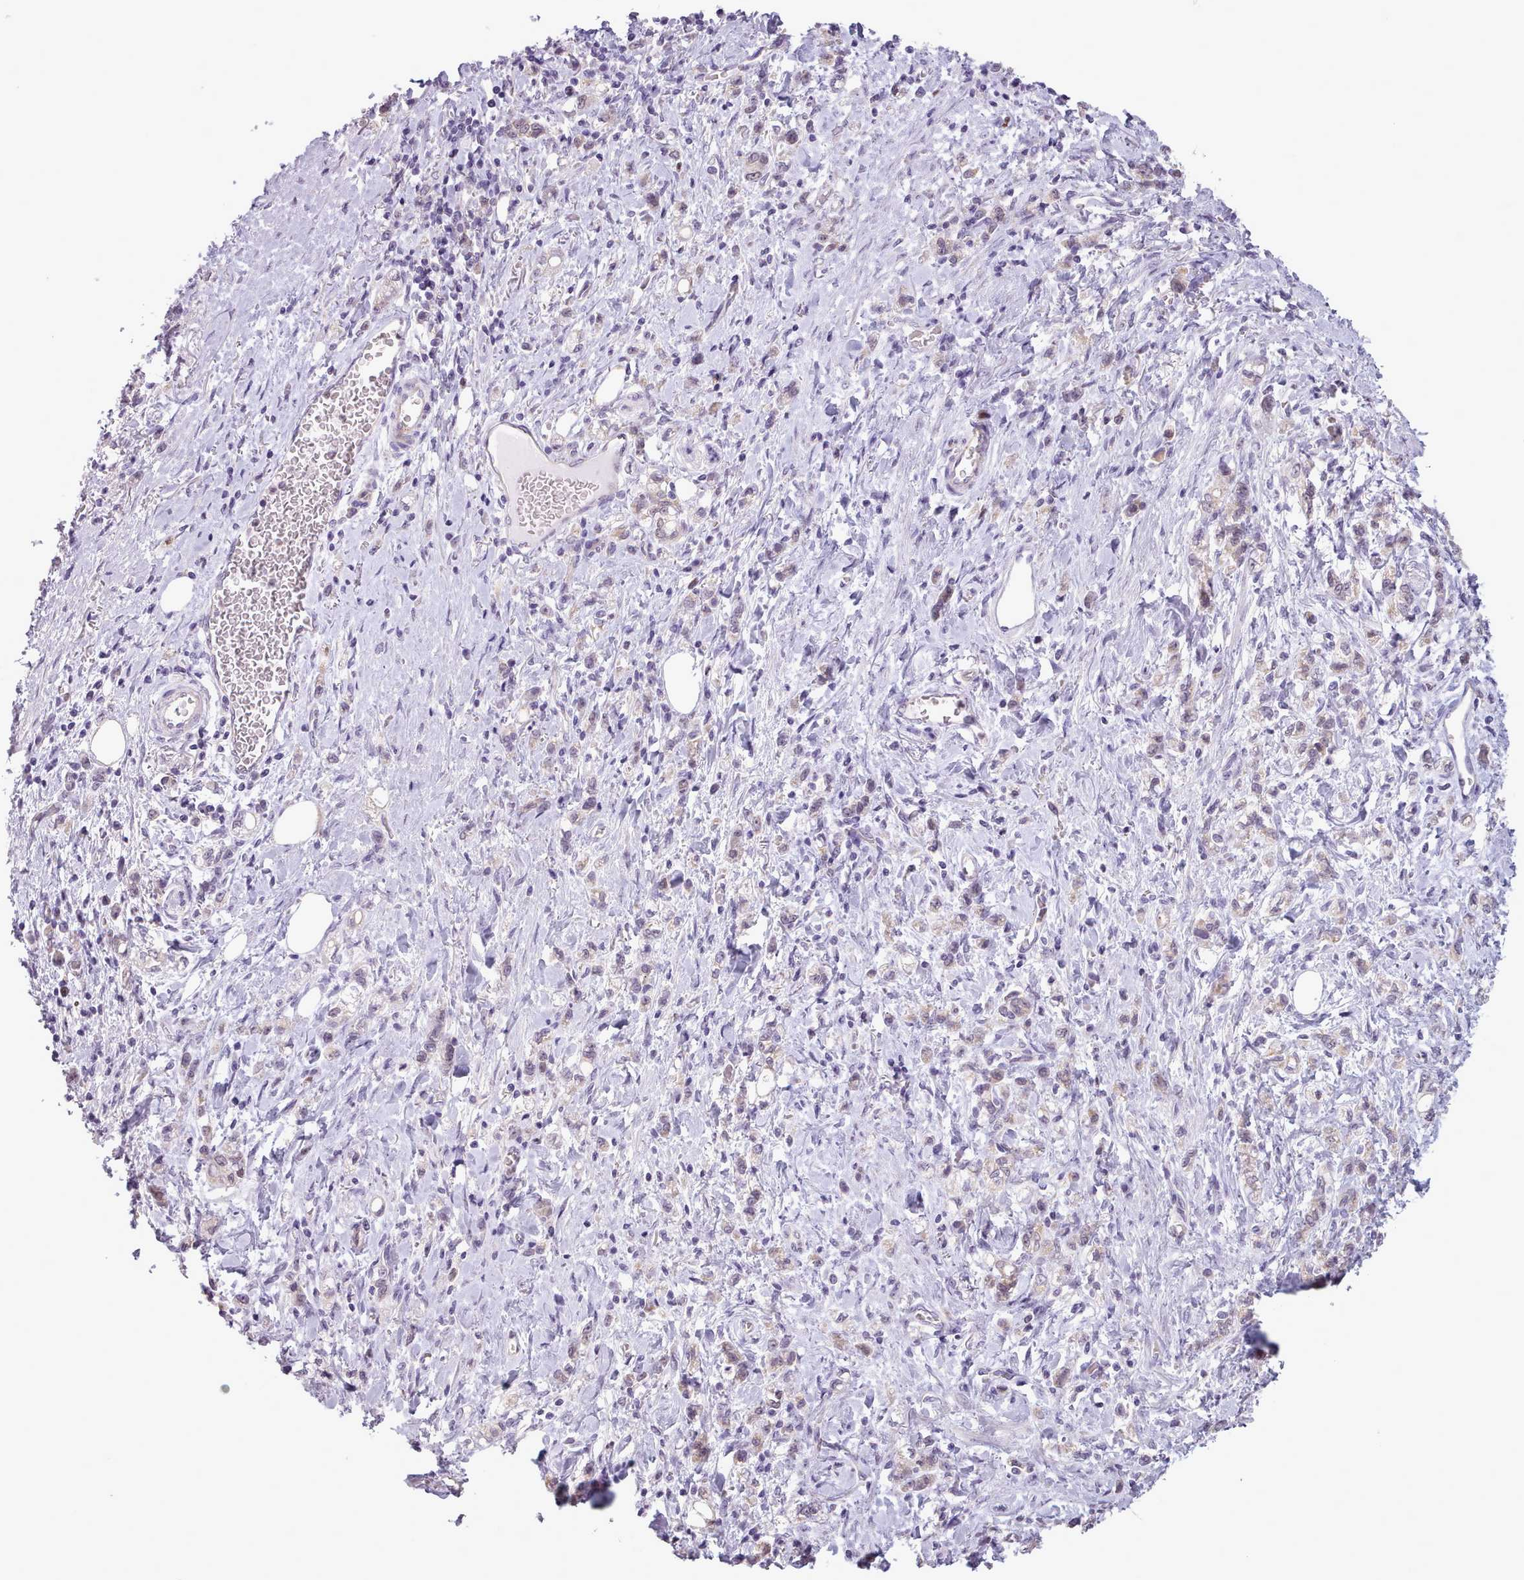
{"staining": {"intensity": "weak", "quantity": "25%-75%", "location": "nuclear"}, "tissue": "stomach cancer", "cell_type": "Tumor cells", "image_type": "cancer", "snomed": [{"axis": "morphology", "description": "Adenocarcinoma, NOS"}, {"axis": "topography", "description": "Stomach"}], "caption": "Human stomach adenocarcinoma stained with a protein marker reveals weak staining in tumor cells.", "gene": "SLURP1", "patient": {"sex": "male", "age": 77}}